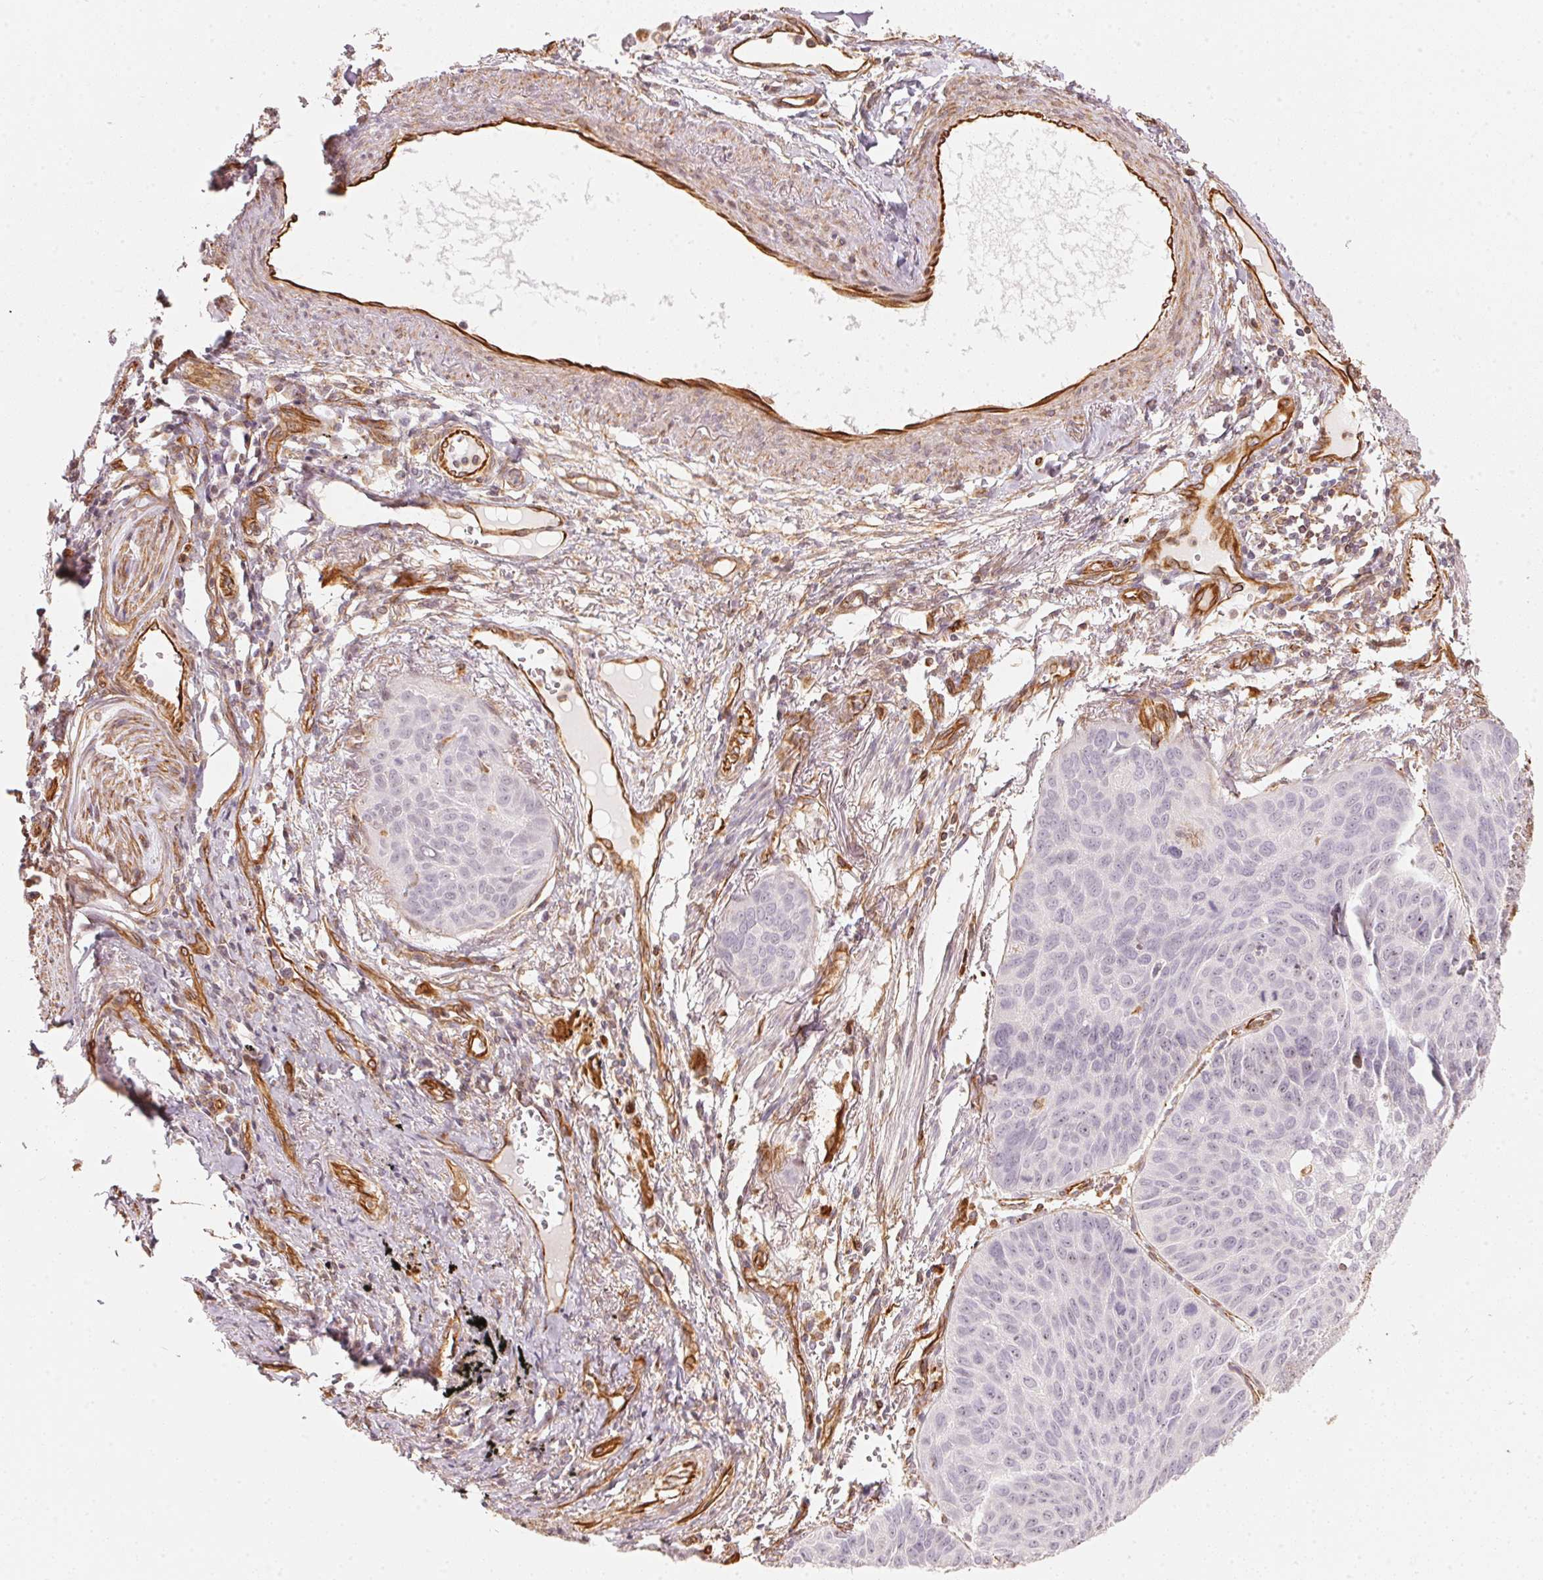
{"staining": {"intensity": "negative", "quantity": "none", "location": "none"}, "tissue": "lung cancer", "cell_type": "Tumor cells", "image_type": "cancer", "snomed": [{"axis": "morphology", "description": "Squamous cell carcinoma, NOS"}, {"axis": "topography", "description": "Lung"}], "caption": "Photomicrograph shows no protein expression in tumor cells of squamous cell carcinoma (lung) tissue.", "gene": "FOXR2", "patient": {"sex": "male", "age": 71}}